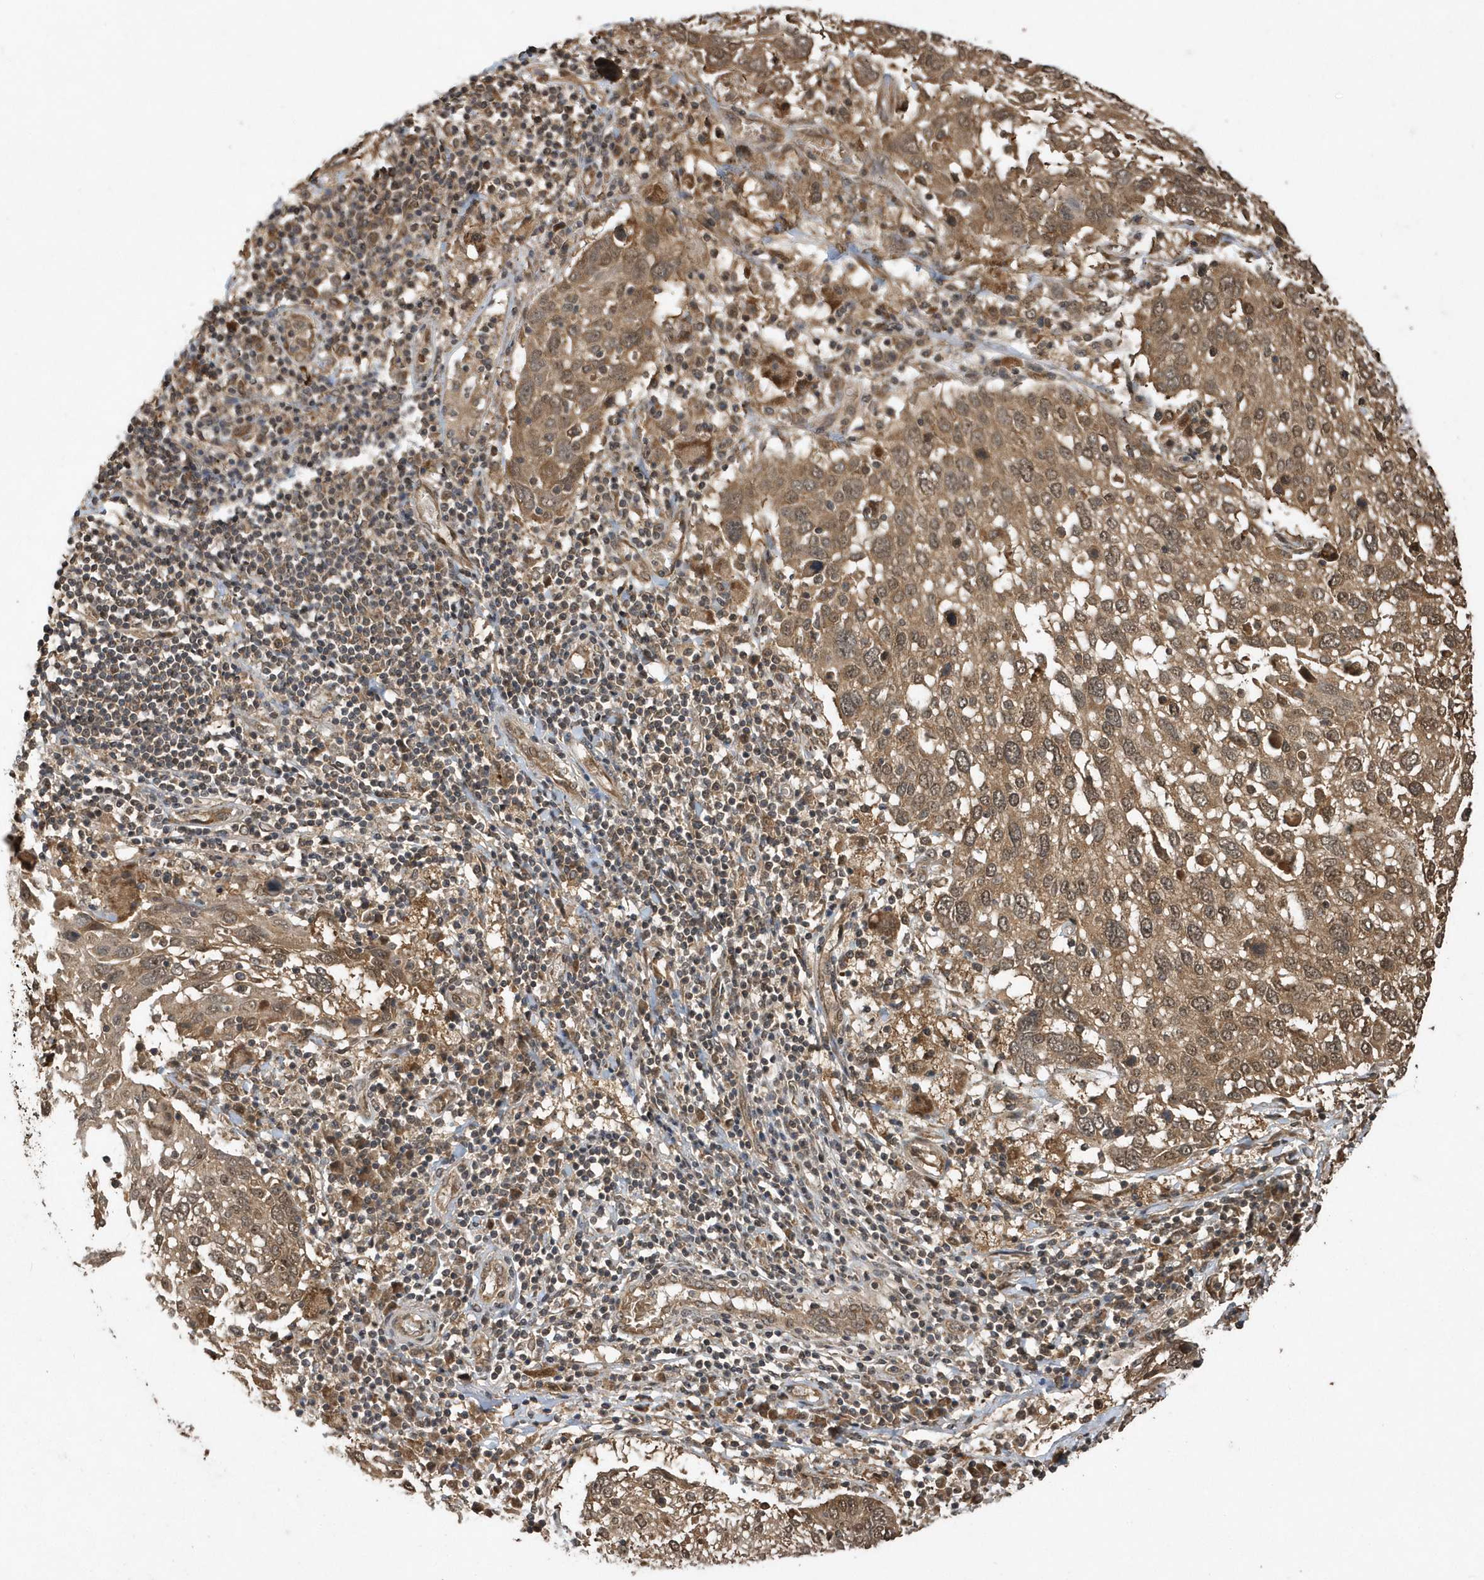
{"staining": {"intensity": "moderate", "quantity": ">75%", "location": "cytoplasmic/membranous,nuclear"}, "tissue": "lung cancer", "cell_type": "Tumor cells", "image_type": "cancer", "snomed": [{"axis": "morphology", "description": "Squamous cell carcinoma, NOS"}, {"axis": "topography", "description": "Lung"}], "caption": "Moderate cytoplasmic/membranous and nuclear positivity is identified in approximately >75% of tumor cells in lung cancer.", "gene": "WASHC5", "patient": {"sex": "male", "age": 65}}